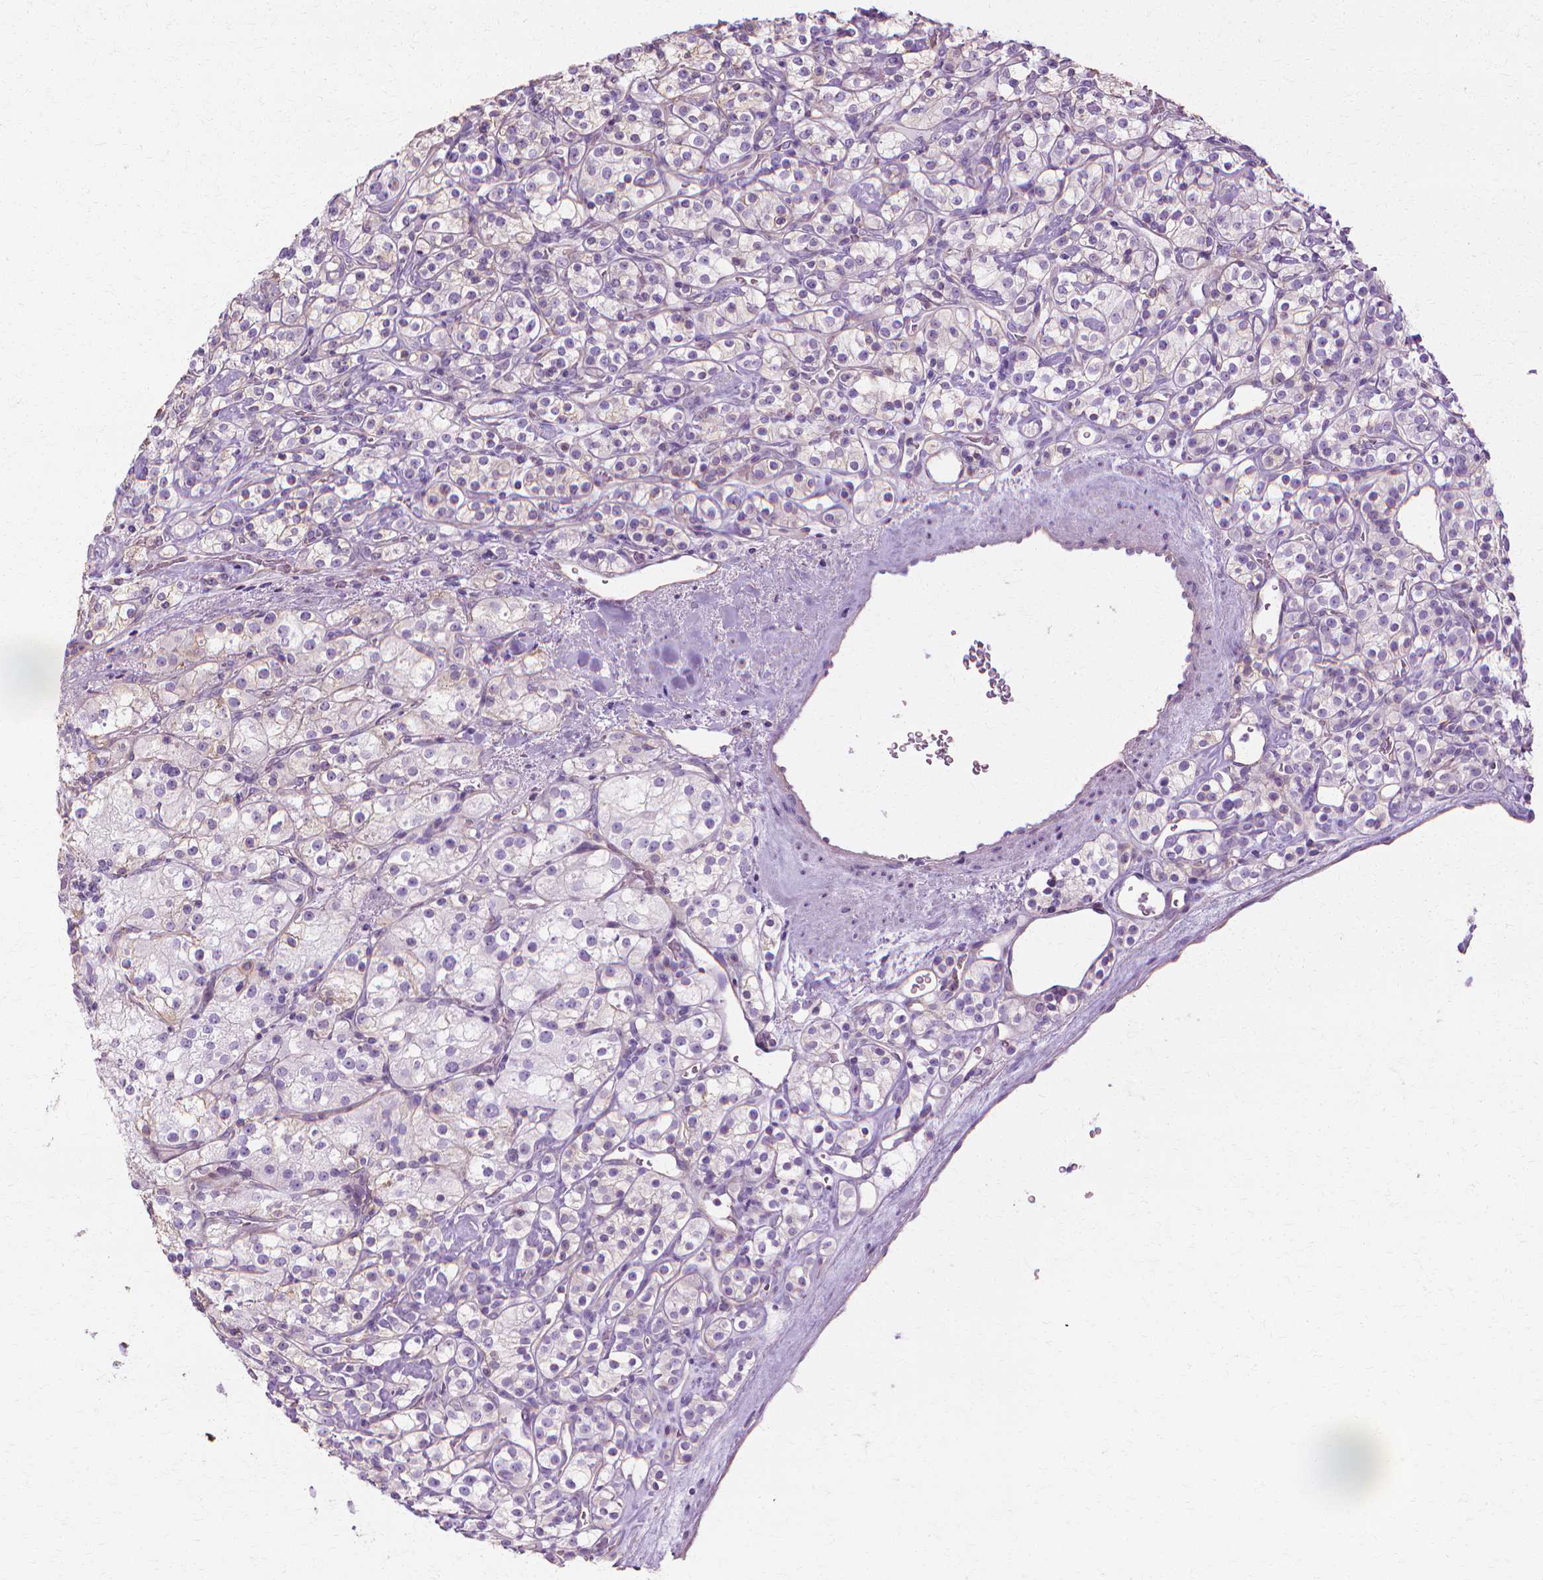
{"staining": {"intensity": "negative", "quantity": "none", "location": "none"}, "tissue": "renal cancer", "cell_type": "Tumor cells", "image_type": "cancer", "snomed": [{"axis": "morphology", "description": "Adenocarcinoma, NOS"}, {"axis": "topography", "description": "Kidney"}], "caption": "Renal adenocarcinoma was stained to show a protein in brown. There is no significant expression in tumor cells.", "gene": "CFAP157", "patient": {"sex": "male", "age": 77}}